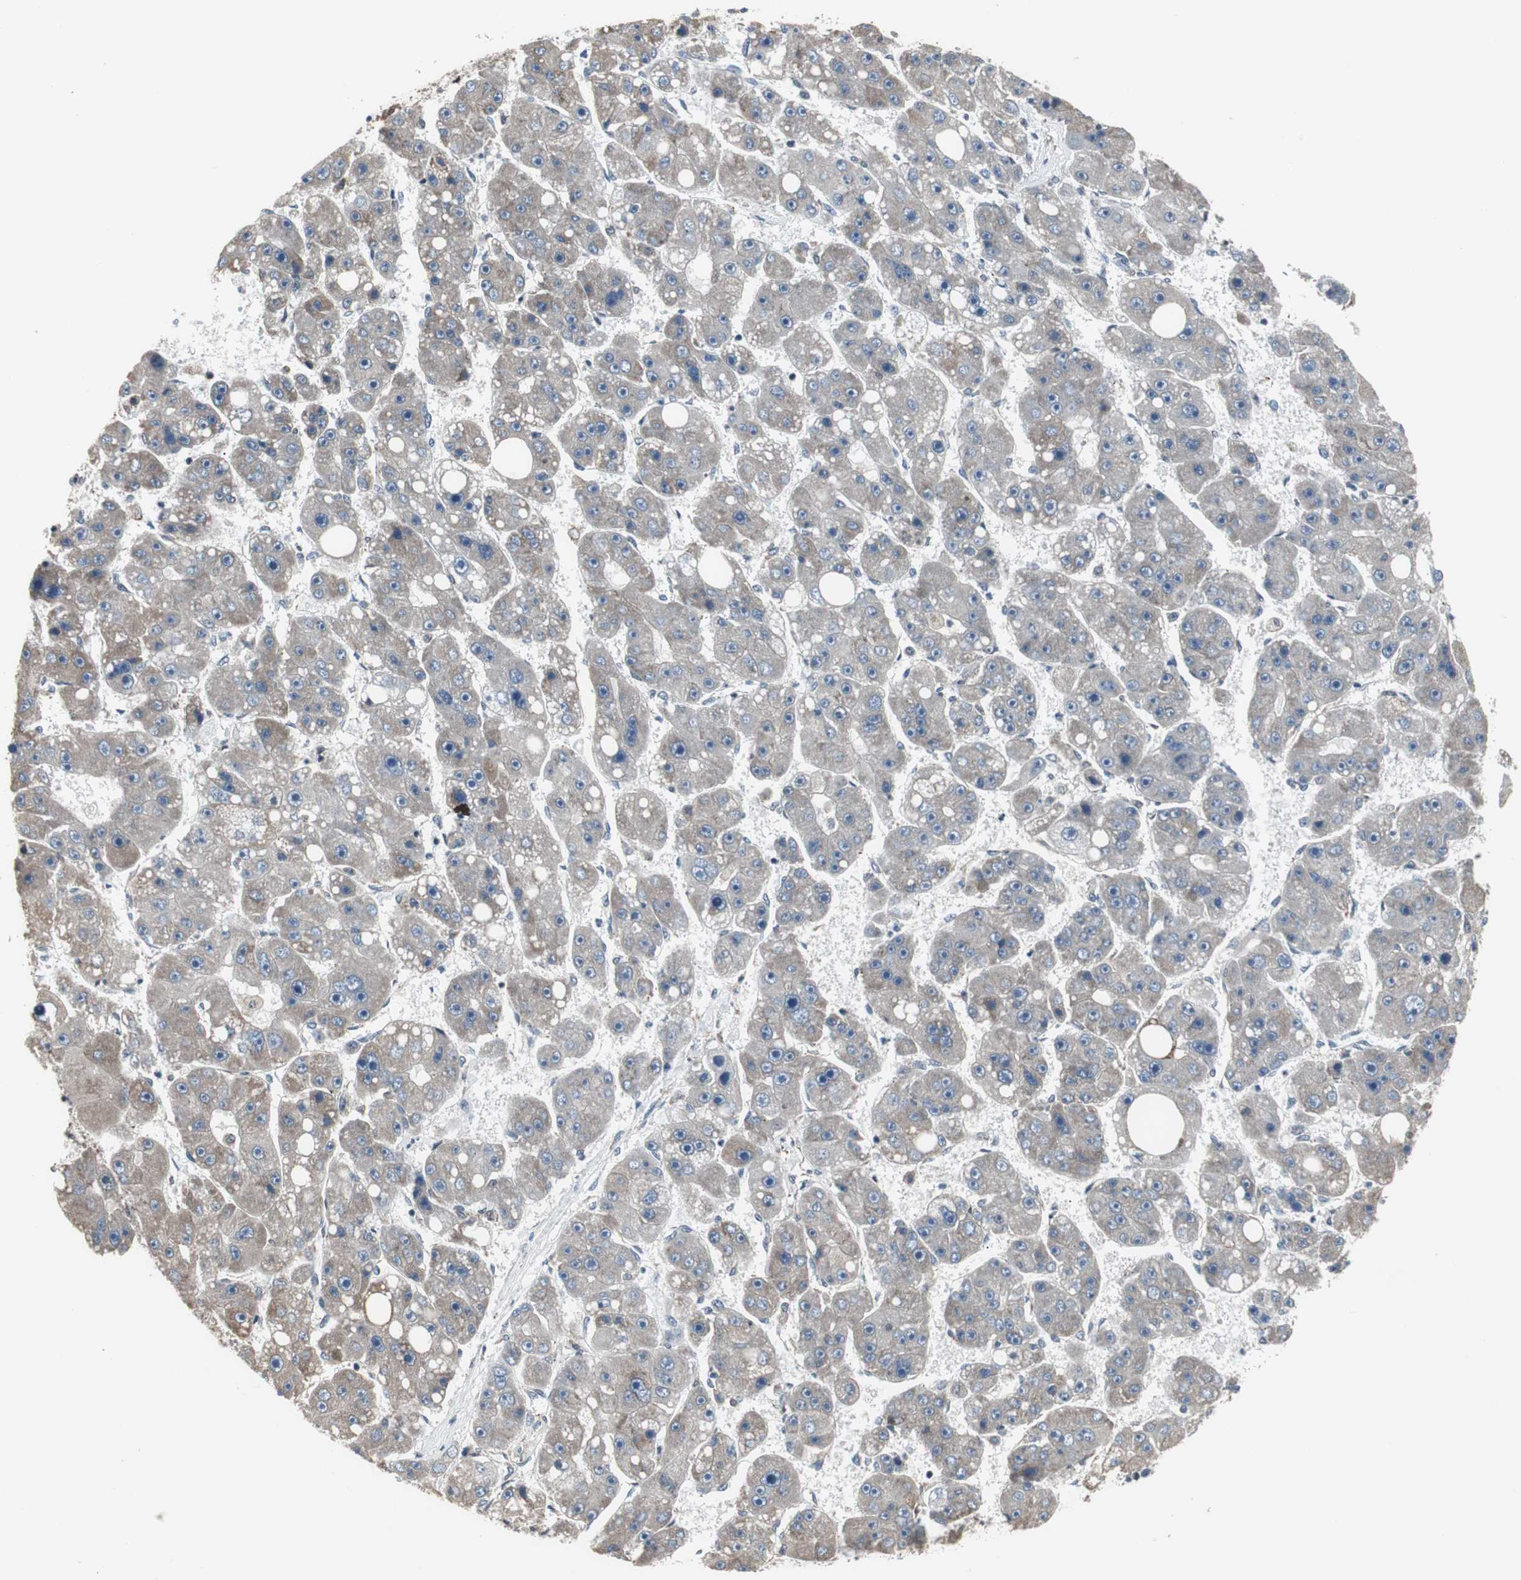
{"staining": {"intensity": "weak", "quantity": "25%-75%", "location": "cytoplasmic/membranous"}, "tissue": "liver cancer", "cell_type": "Tumor cells", "image_type": "cancer", "snomed": [{"axis": "morphology", "description": "Carcinoma, Hepatocellular, NOS"}, {"axis": "topography", "description": "Liver"}], "caption": "Weak cytoplasmic/membranous staining is appreciated in approximately 25%-75% of tumor cells in hepatocellular carcinoma (liver).", "gene": "TERF2IP", "patient": {"sex": "female", "age": 61}}